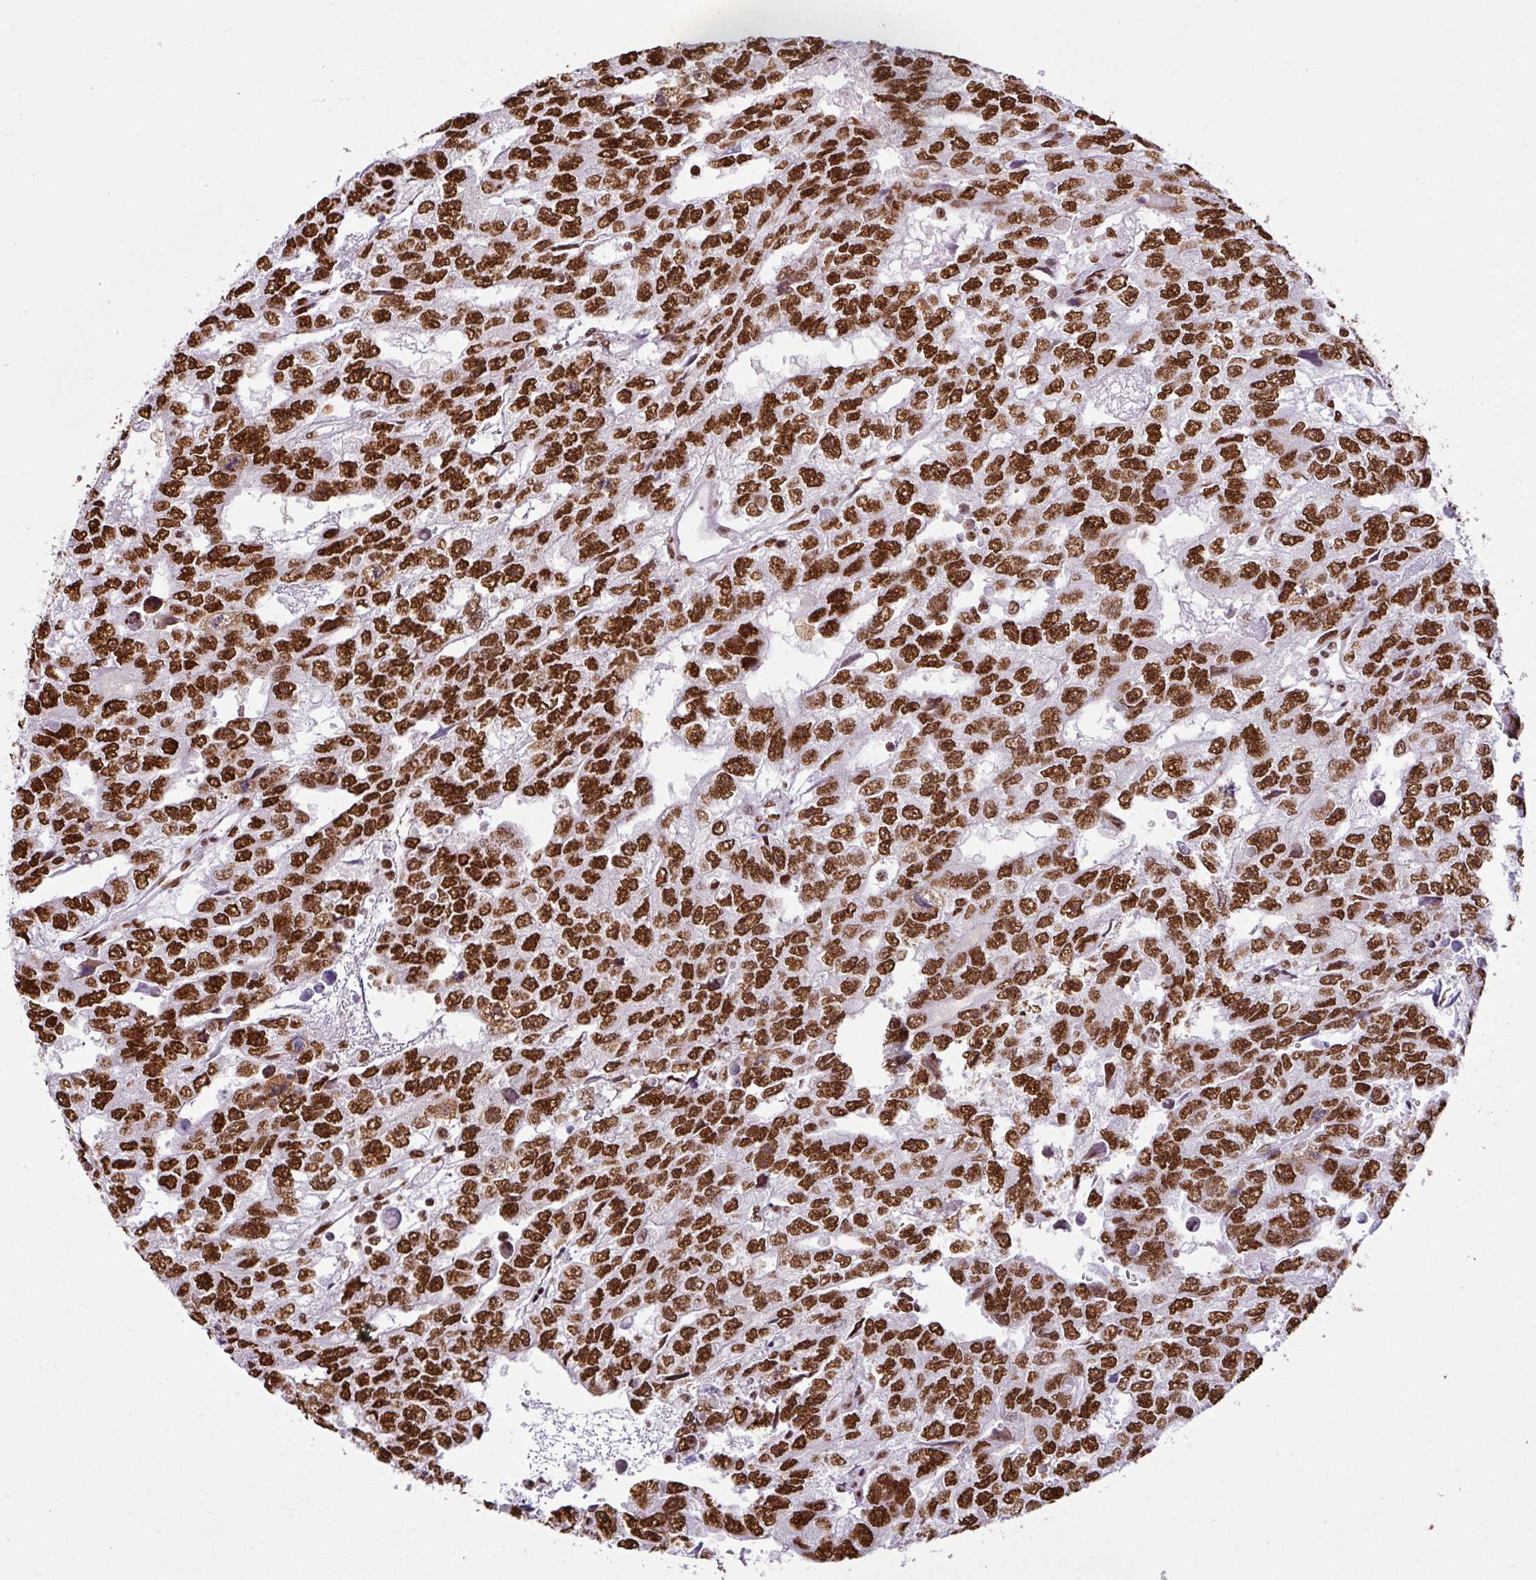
{"staining": {"intensity": "strong", "quantity": ">75%", "location": "nuclear"}, "tissue": "testis cancer", "cell_type": "Tumor cells", "image_type": "cancer", "snomed": [{"axis": "morphology", "description": "Carcinoma, Embryonal, NOS"}, {"axis": "topography", "description": "Testis"}], "caption": "Tumor cells display high levels of strong nuclear staining in approximately >75% of cells in embryonal carcinoma (testis). (Brightfield microscopy of DAB IHC at high magnification).", "gene": "RARG", "patient": {"sex": "male", "age": 20}}